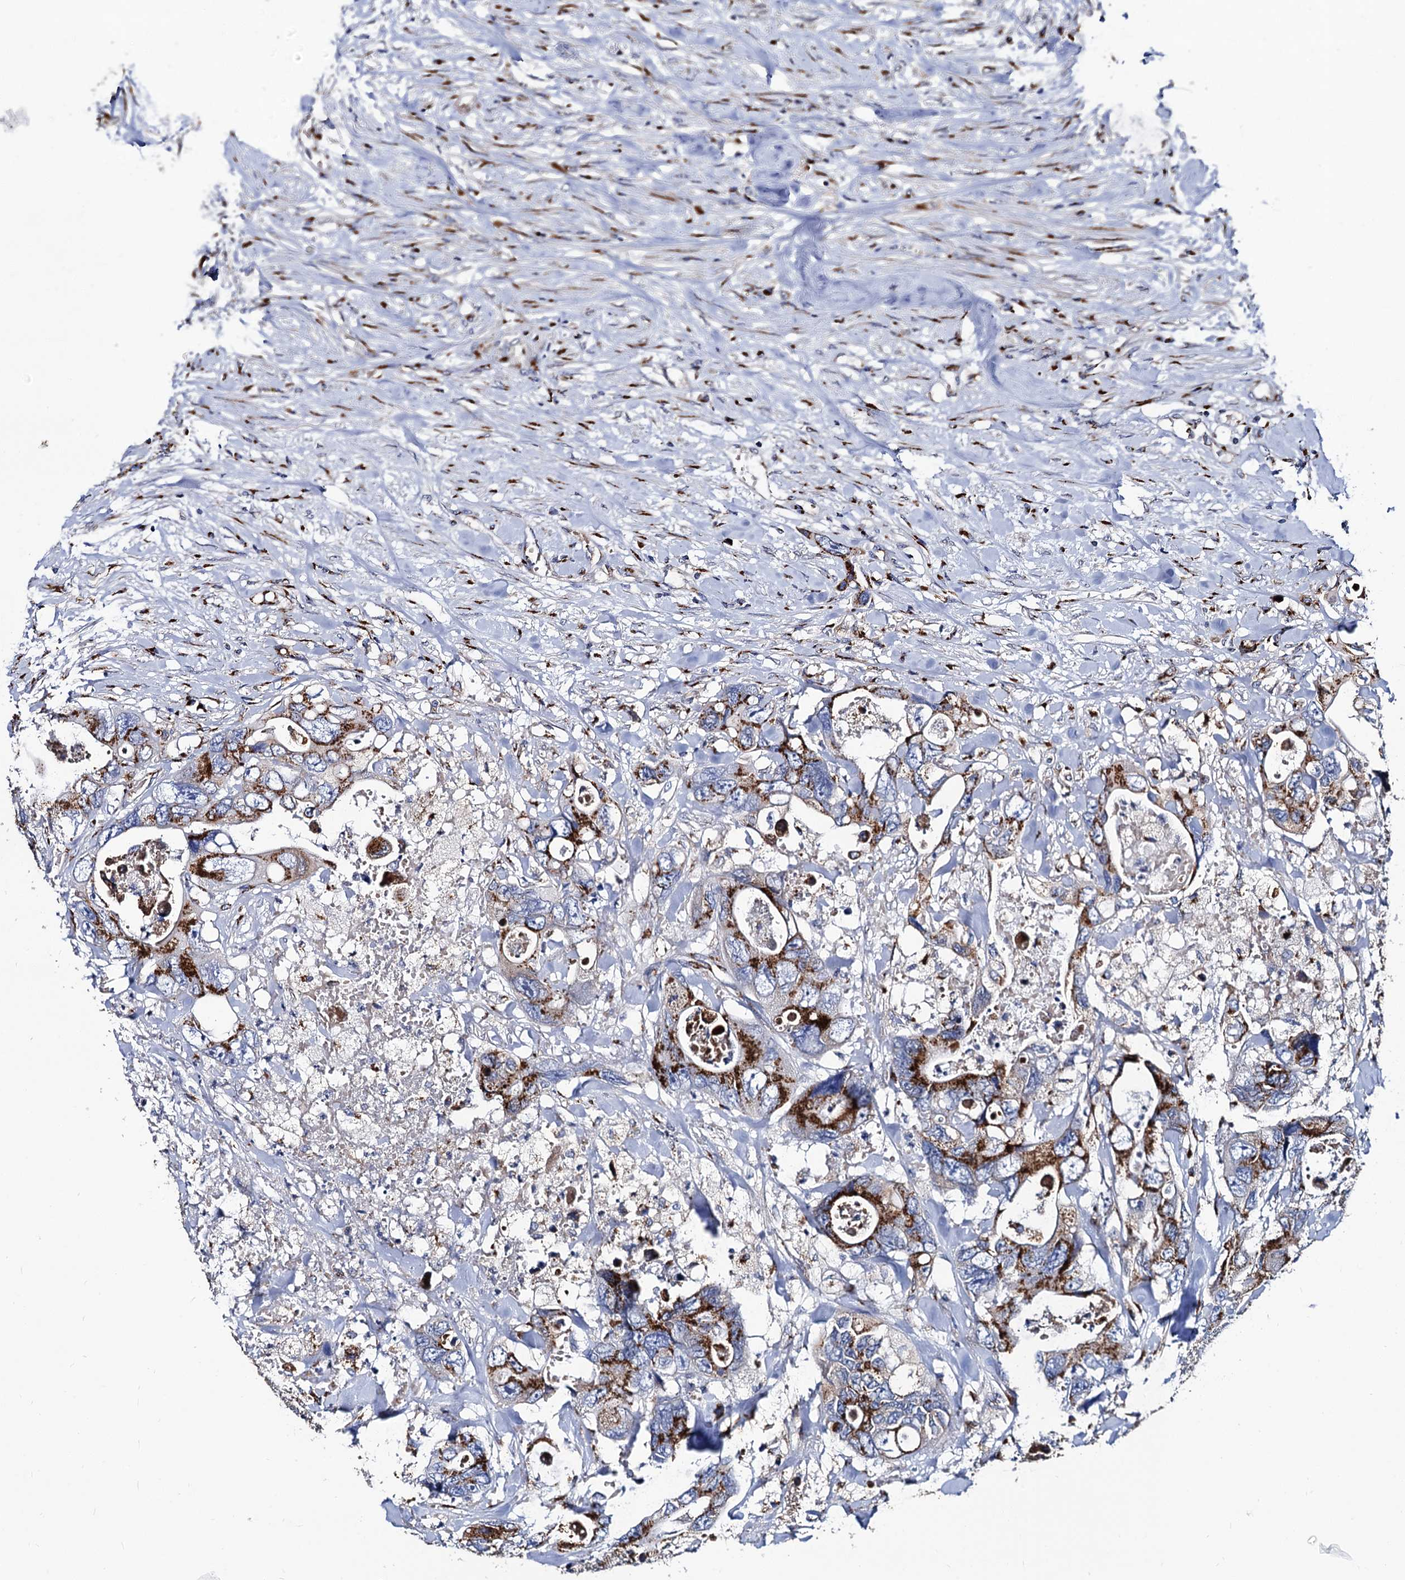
{"staining": {"intensity": "strong", "quantity": "25%-75%", "location": "cytoplasmic/membranous"}, "tissue": "colorectal cancer", "cell_type": "Tumor cells", "image_type": "cancer", "snomed": [{"axis": "morphology", "description": "Adenocarcinoma, NOS"}, {"axis": "topography", "description": "Rectum"}], "caption": "IHC (DAB) staining of human colorectal cancer (adenocarcinoma) displays strong cytoplasmic/membranous protein positivity in about 25%-75% of tumor cells.", "gene": "TM9SF3", "patient": {"sex": "male", "age": 57}}